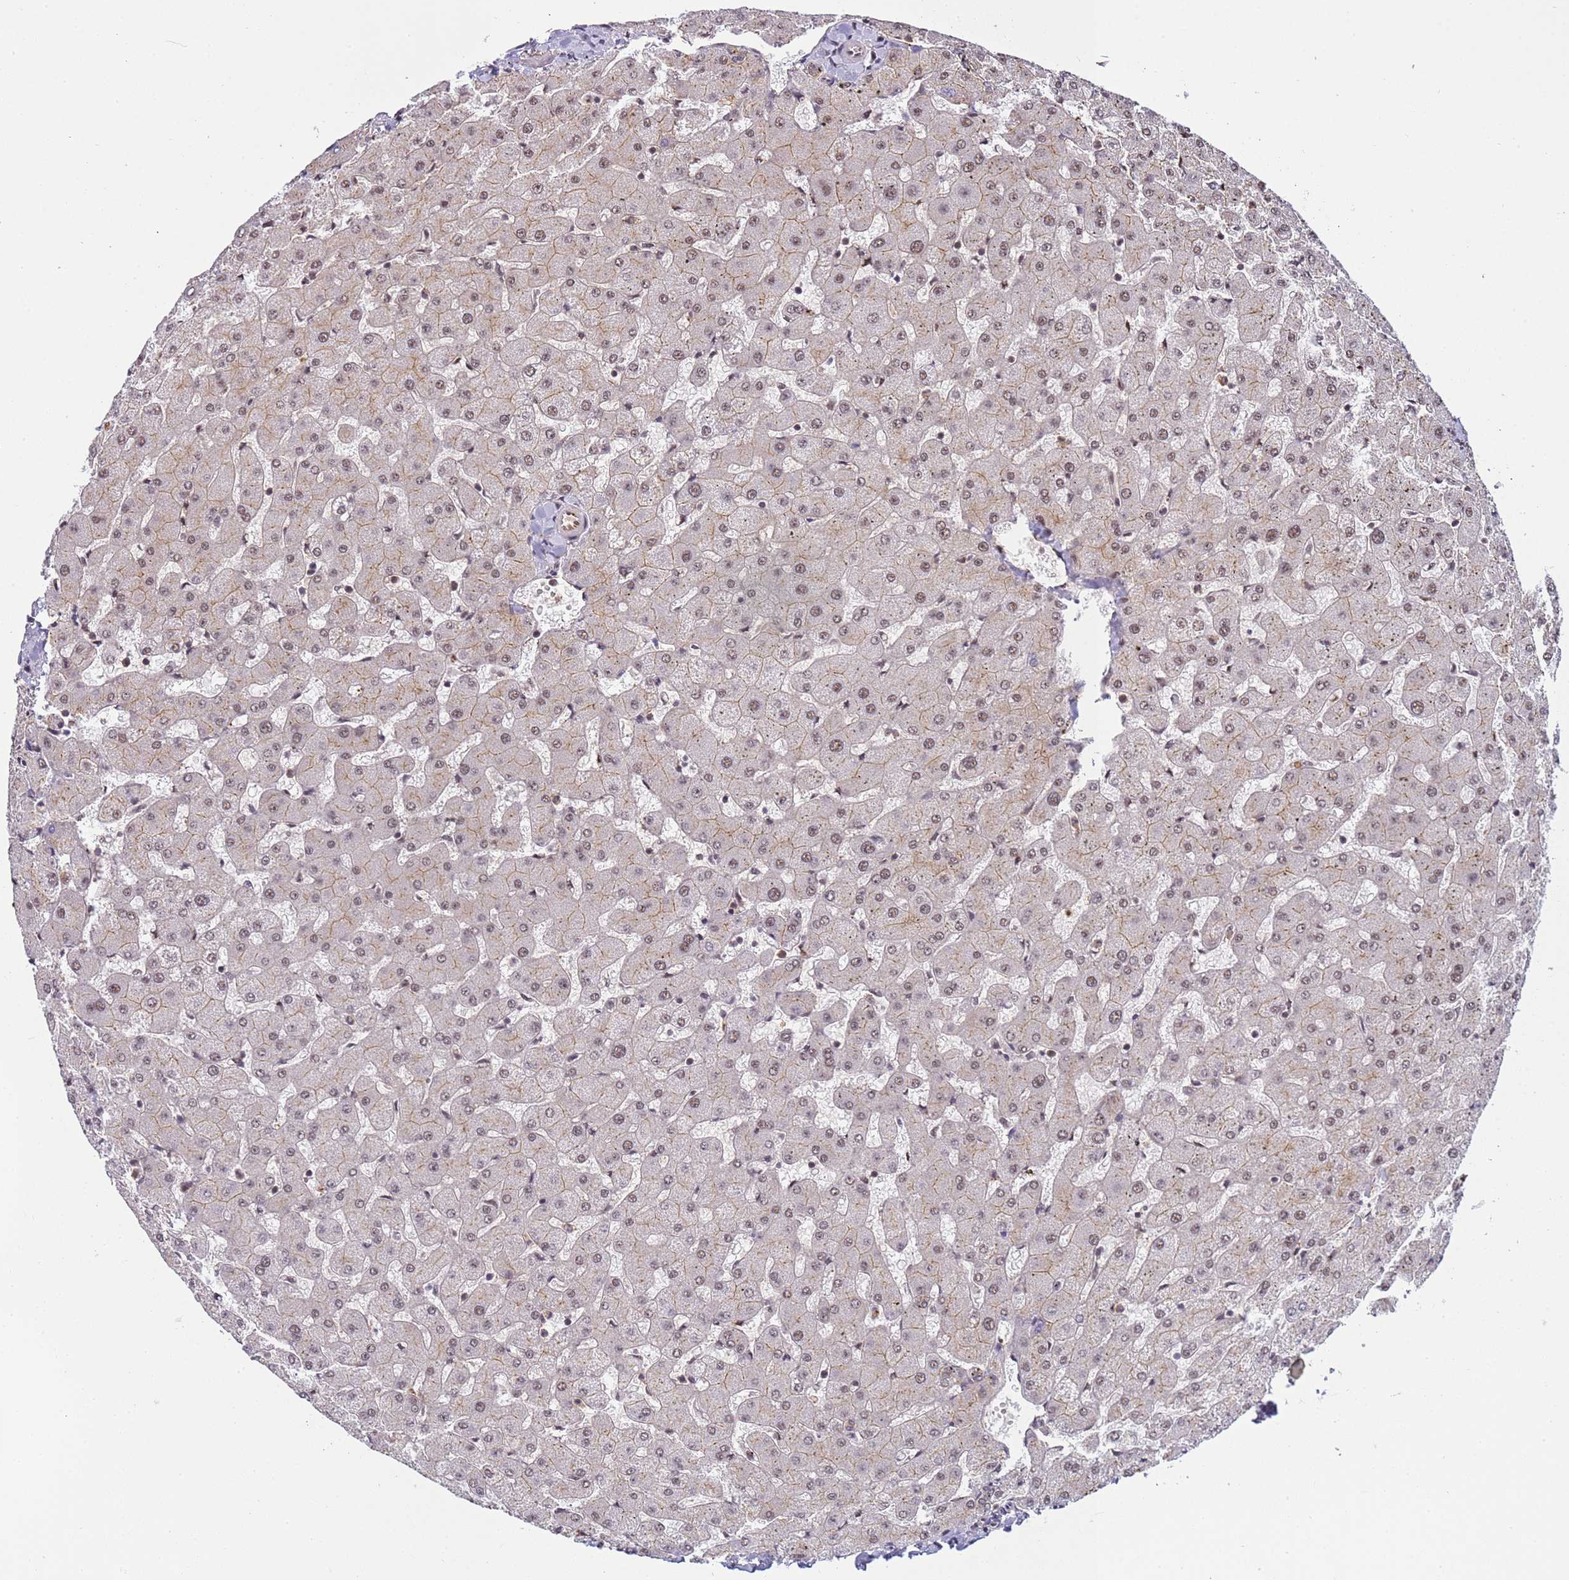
{"staining": {"intensity": "weak", "quantity": ">75%", "location": "nuclear"}, "tissue": "liver", "cell_type": "Cholangiocytes", "image_type": "normal", "snomed": [{"axis": "morphology", "description": "Normal tissue, NOS"}, {"axis": "topography", "description": "Liver"}], "caption": "Protein expression analysis of normal liver displays weak nuclear expression in about >75% of cholangiocytes.", "gene": "EMC2", "patient": {"sex": "female", "age": 63}}